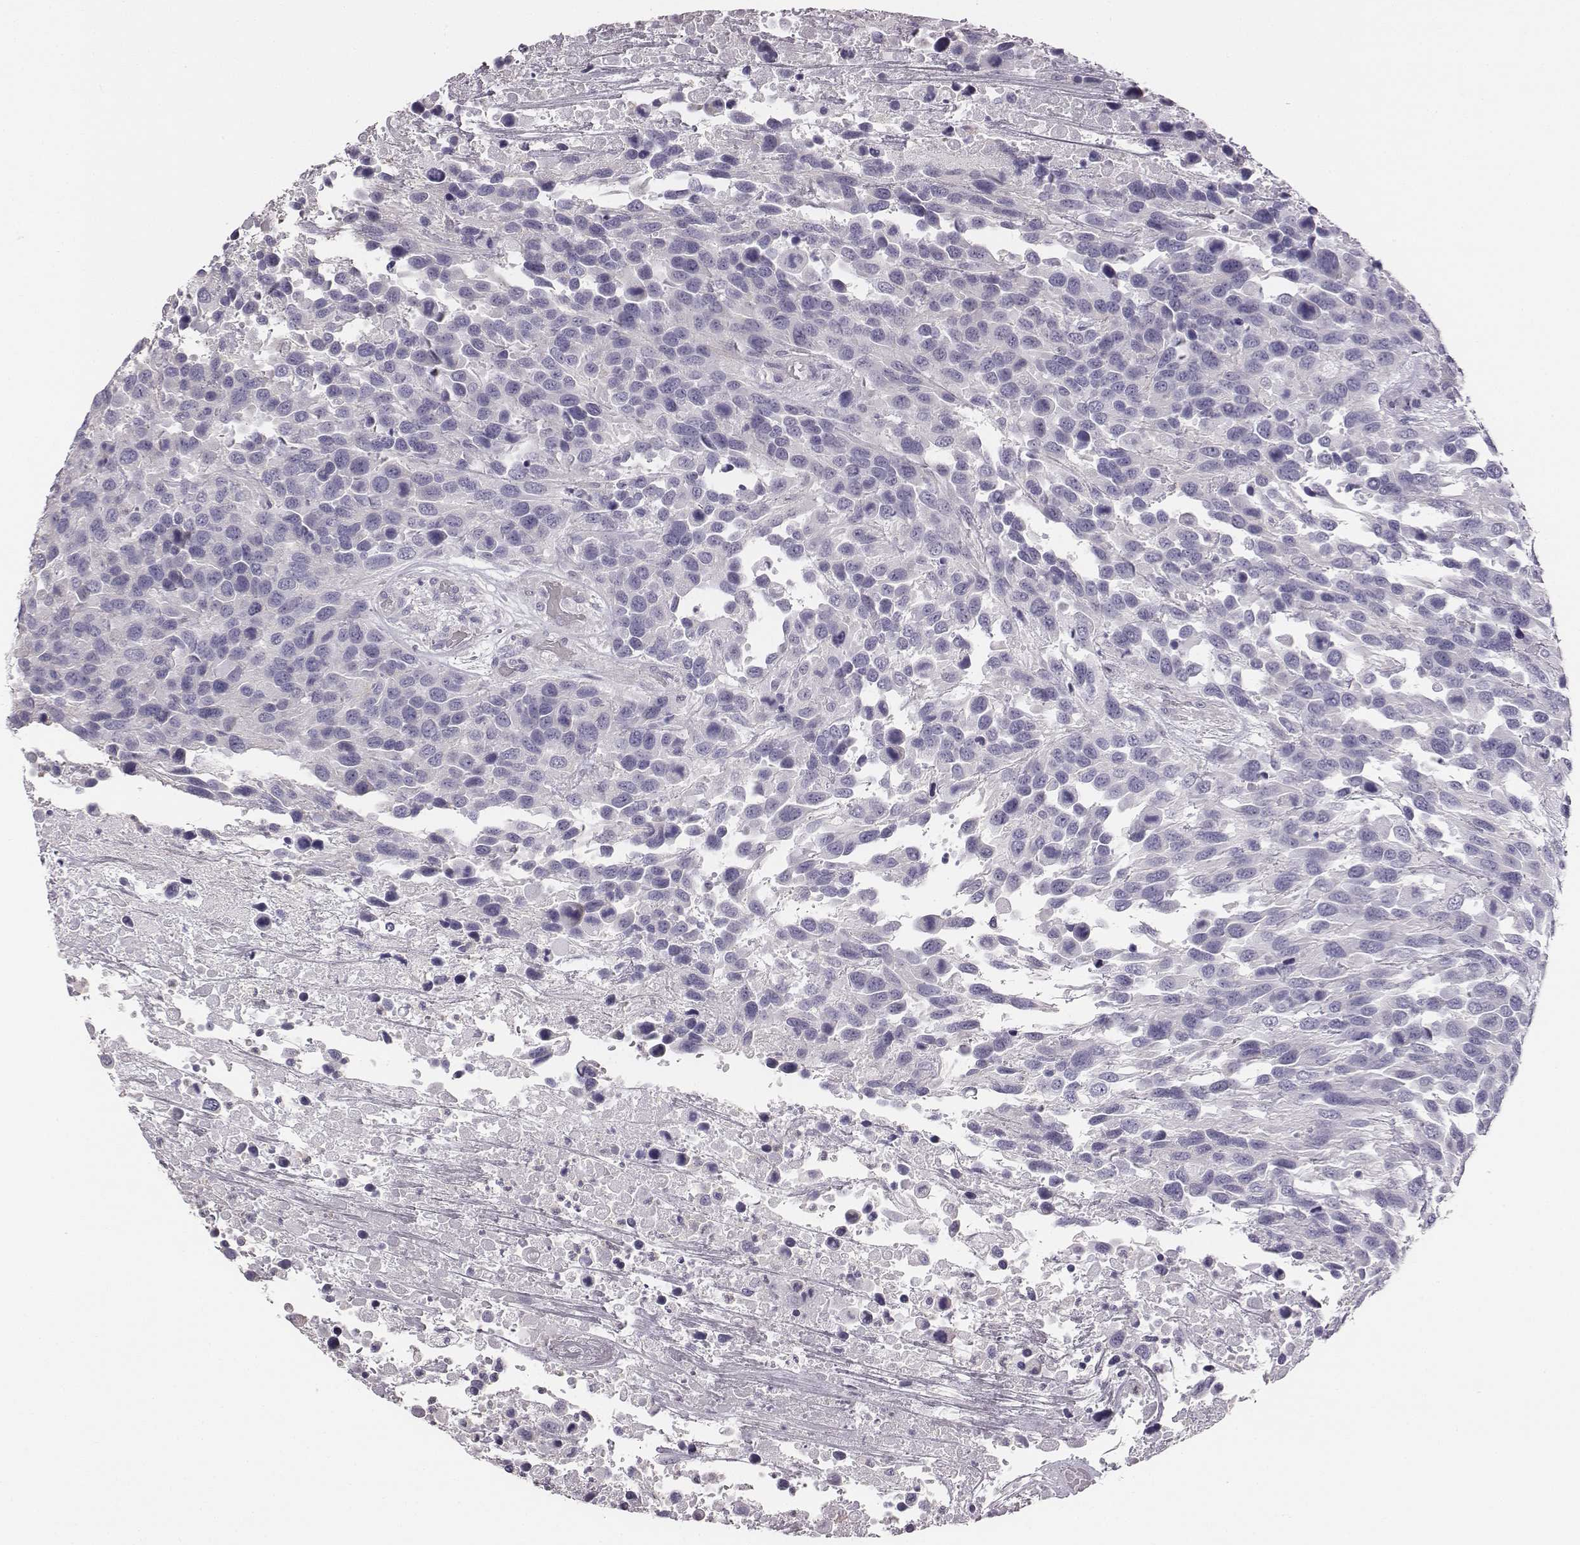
{"staining": {"intensity": "negative", "quantity": "none", "location": "none"}, "tissue": "urothelial cancer", "cell_type": "Tumor cells", "image_type": "cancer", "snomed": [{"axis": "morphology", "description": "Urothelial carcinoma, High grade"}, {"axis": "topography", "description": "Urinary bladder"}], "caption": "An IHC histopathology image of urothelial carcinoma (high-grade) is shown. There is no staining in tumor cells of urothelial carcinoma (high-grade).", "gene": "ADAM7", "patient": {"sex": "female", "age": 70}}